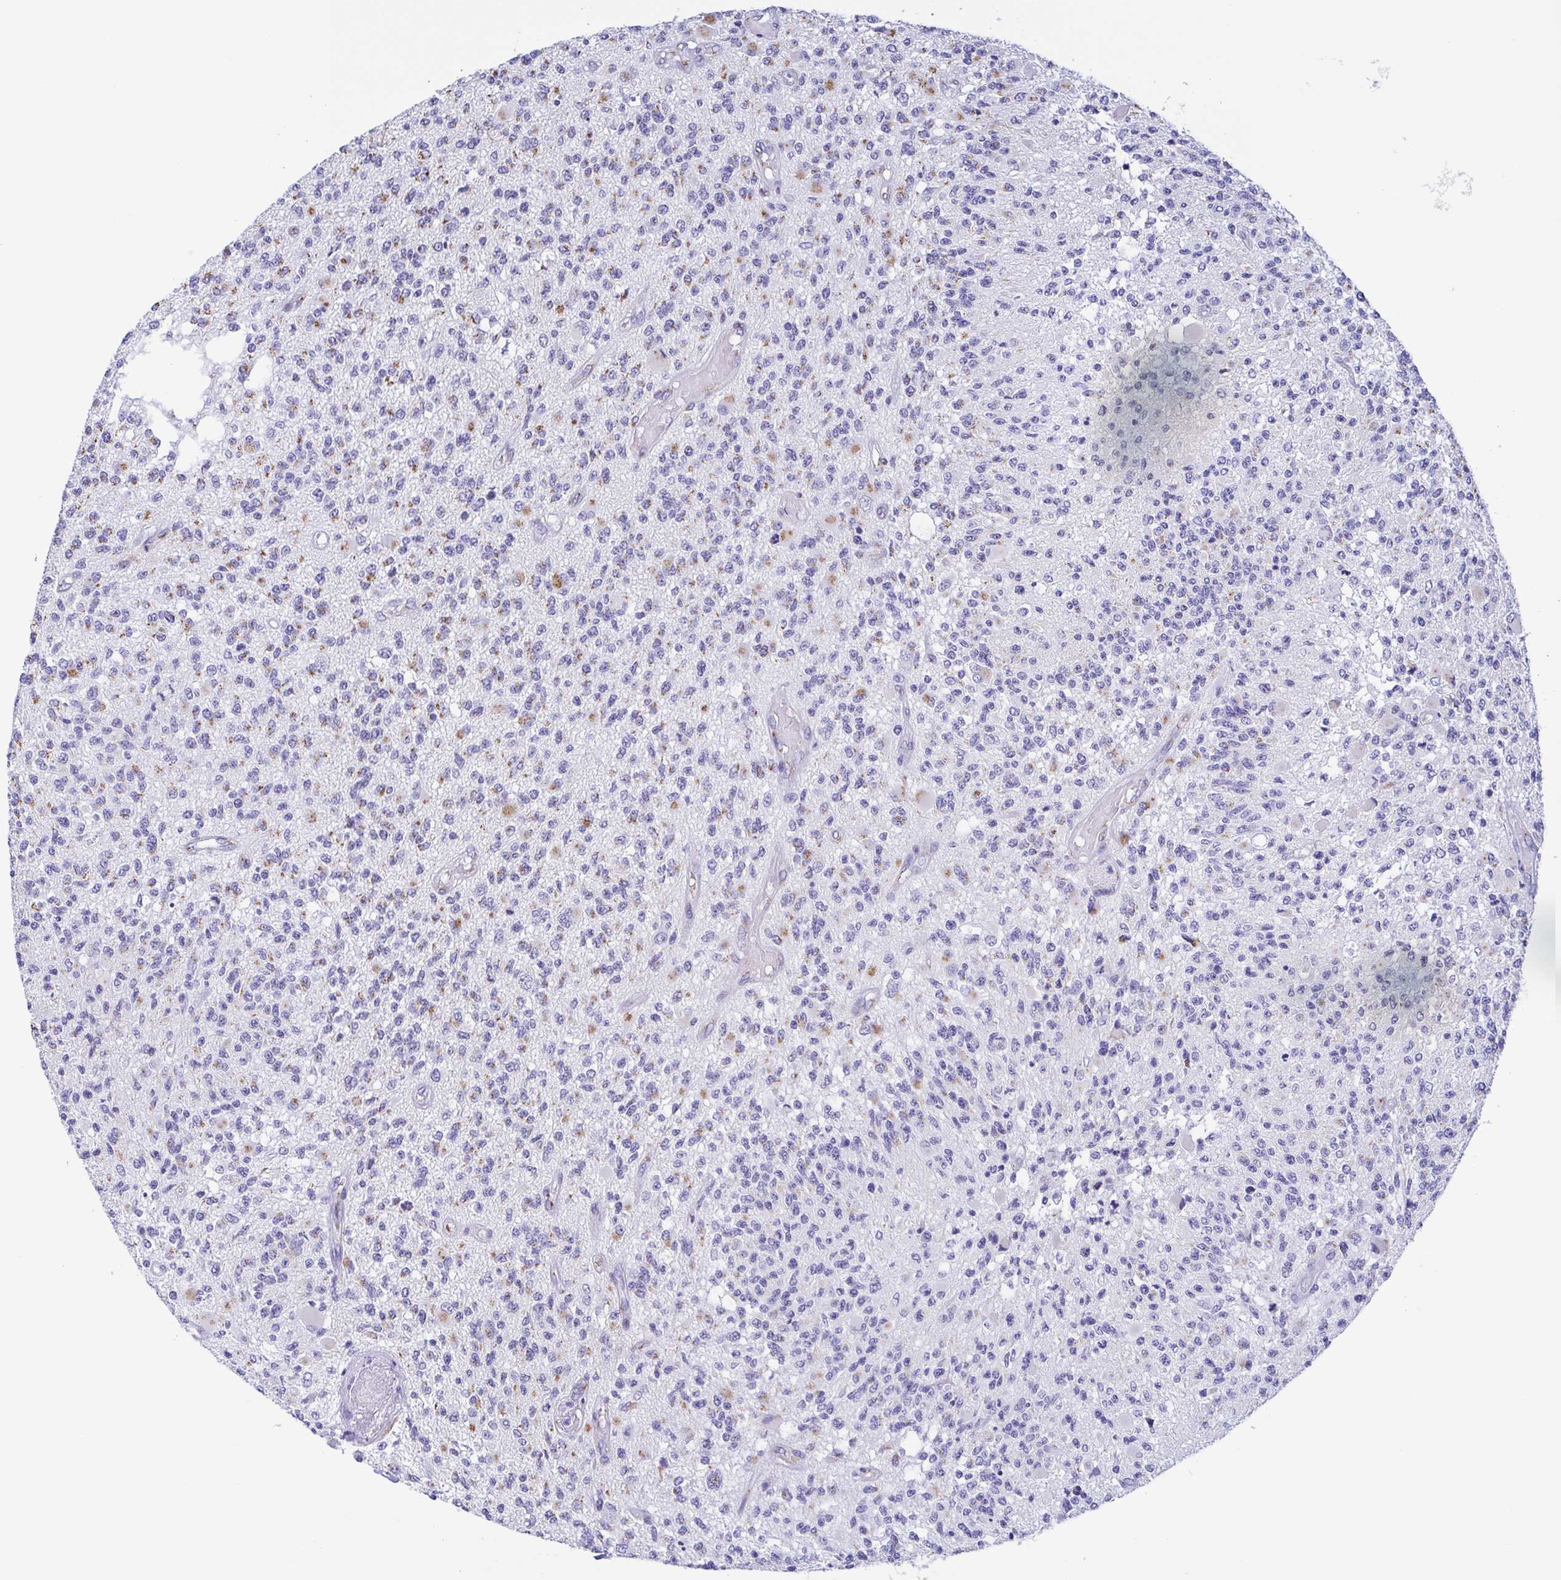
{"staining": {"intensity": "moderate", "quantity": "25%-75%", "location": "cytoplasmic/membranous"}, "tissue": "glioma", "cell_type": "Tumor cells", "image_type": "cancer", "snomed": [{"axis": "morphology", "description": "Glioma, malignant, High grade"}, {"axis": "topography", "description": "Brain"}], "caption": "Immunohistochemical staining of malignant glioma (high-grade) exhibits medium levels of moderate cytoplasmic/membranous positivity in about 25%-75% of tumor cells.", "gene": "SULT1B1", "patient": {"sex": "female", "age": 63}}